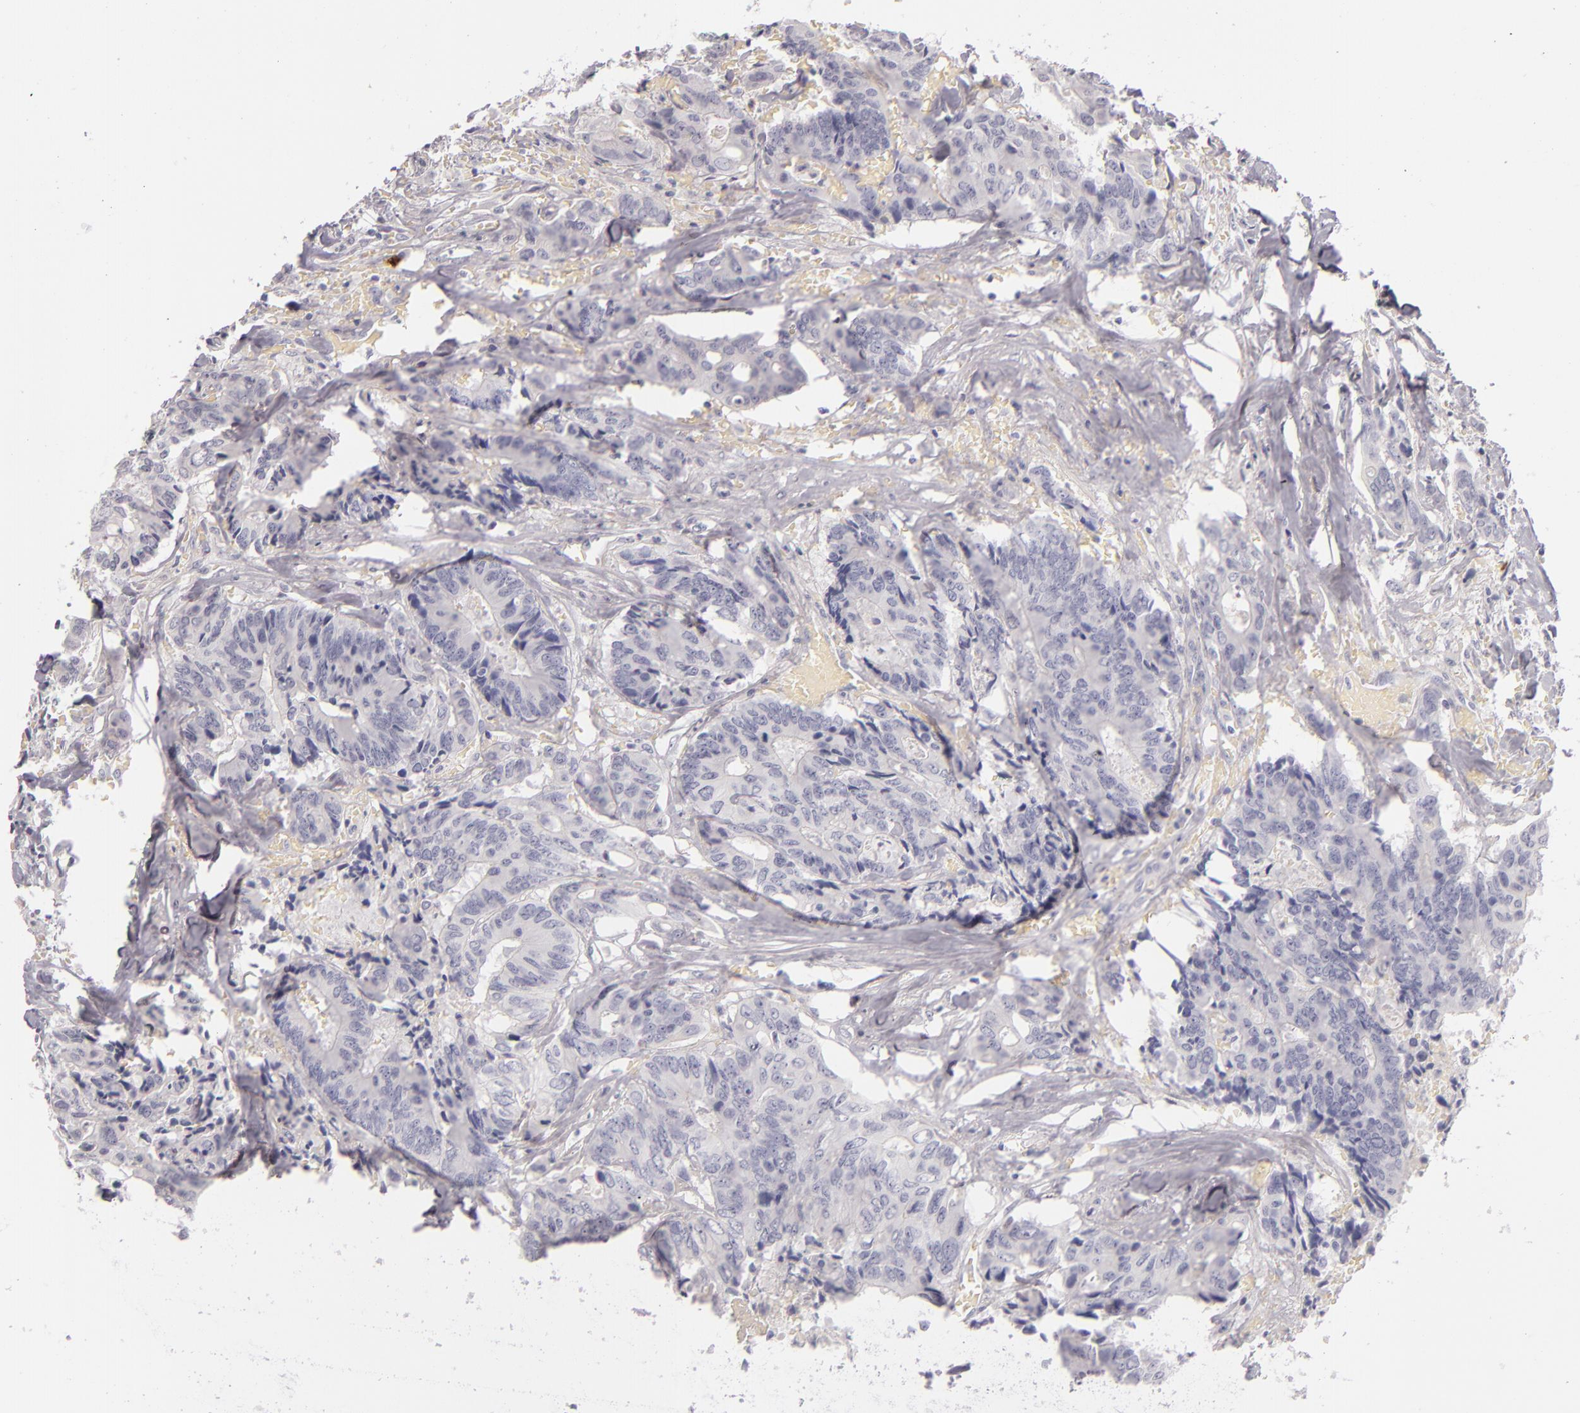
{"staining": {"intensity": "negative", "quantity": "none", "location": "none"}, "tissue": "colorectal cancer", "cell_type": "Tumor cells", "image_type": "cancer", "snomed": [{"axis": "morphology", "description": "Adenocarcinoma, NOS"}, {"axis": "topography", "description": "Rectum"}], "caption": "Protein analysis of colorectal cancer reveals no significant expression in tumor cells. Nuclei are stained in blue.", "gene": "CD207", "patient": {"sex": "male", "age": 55}}